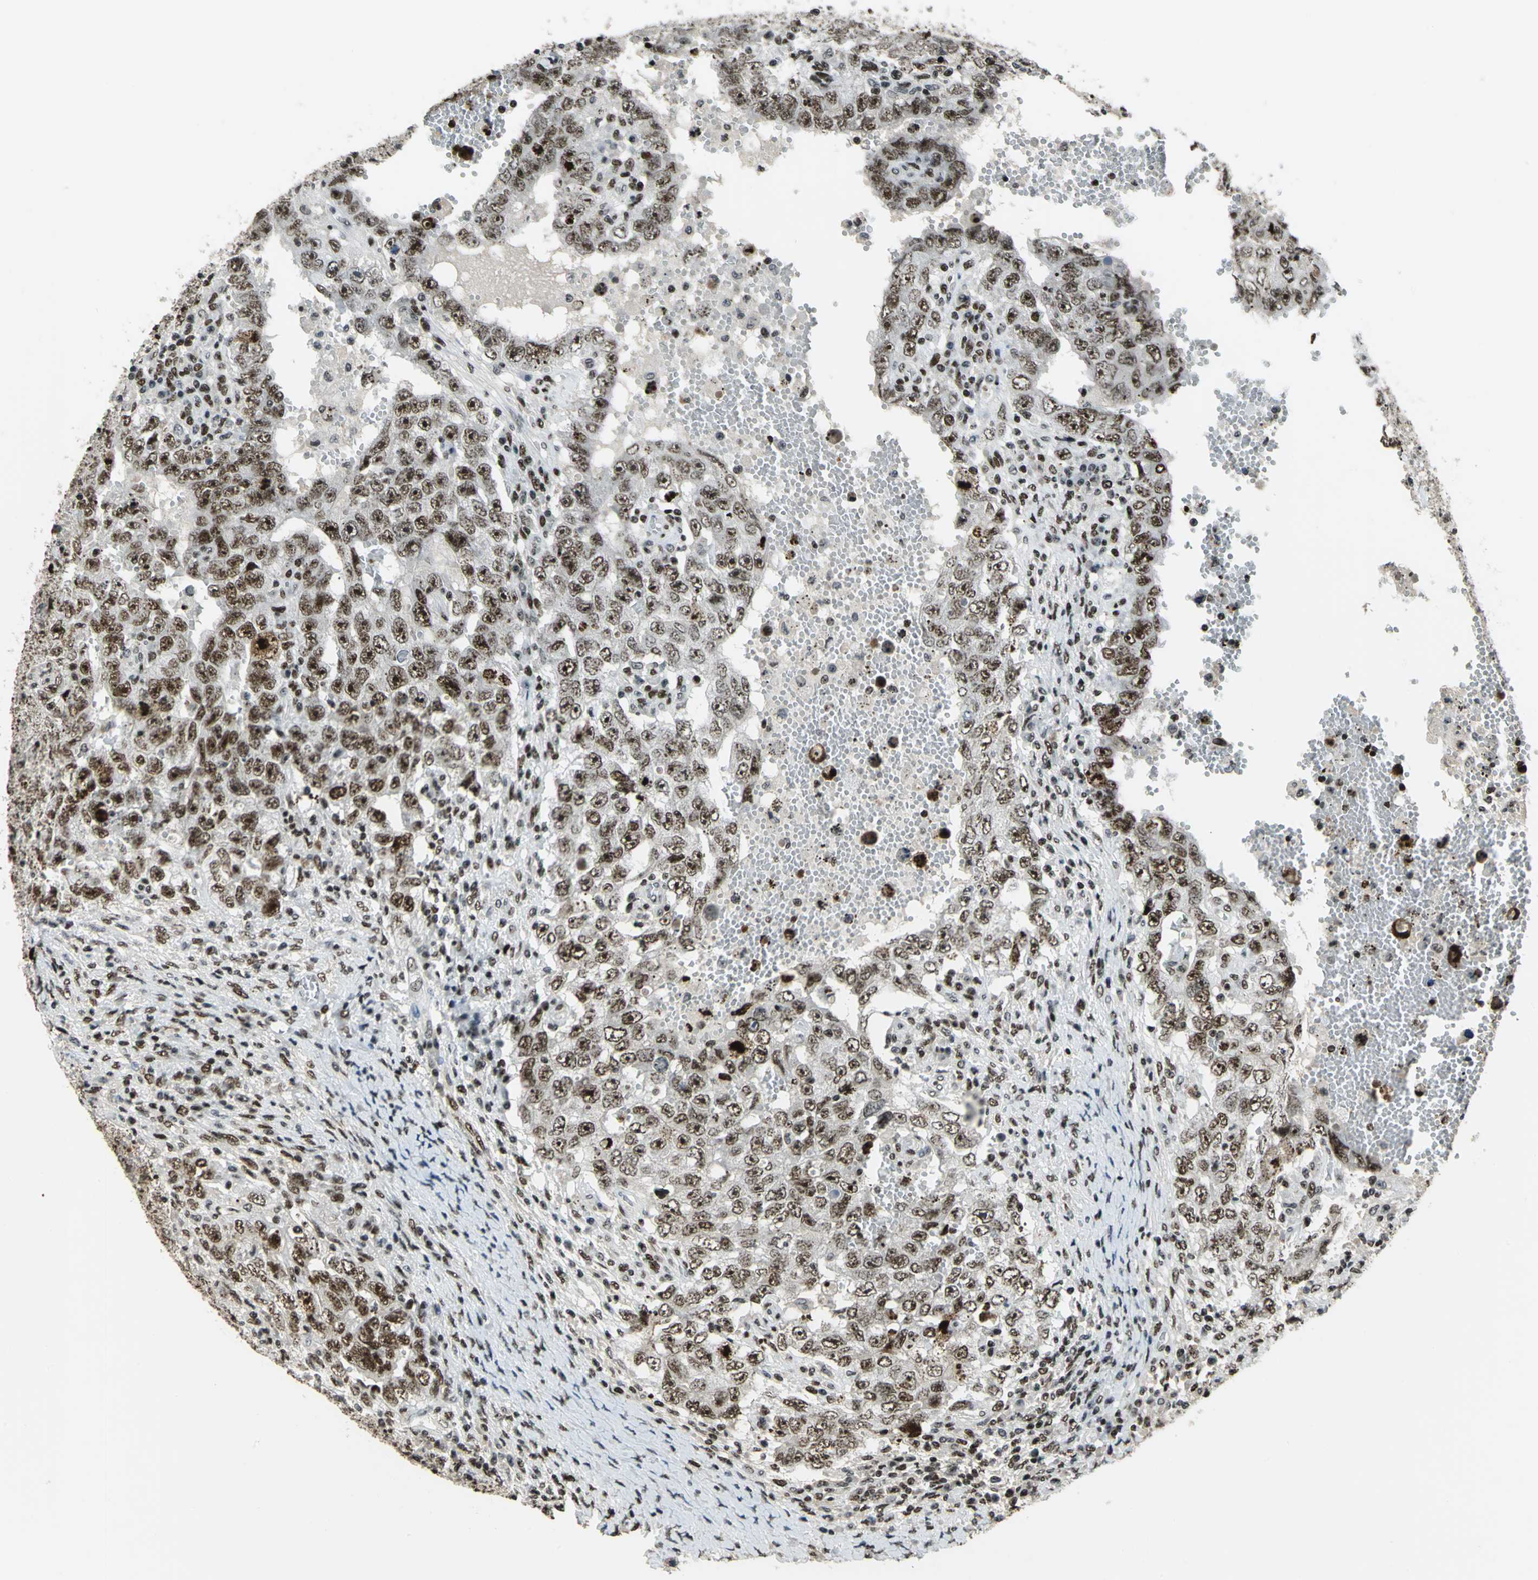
{"staining": {"intensity": "moderate", "quantity": ">75%", "location": "nuclear"}, "tissue": "testis cancer", "cell_type": "Tumor cells", "image_type": "cancer", "snomed": [{"axis": "morphology", "description": "Carcinoma, Embryonal, NOS"}, {"axis": "topography", "description": "Testis"}], "caption": "Protein staining demonstrates moderate nuclear expression in approximately >75% of tumor cells in testis cancer. (DAB (3,3'-diaminobenzidine) IHC with brightfield microscopy, high magnification).", "gene": "UBTF", "patient": {"sex": "male", "age": 26}}